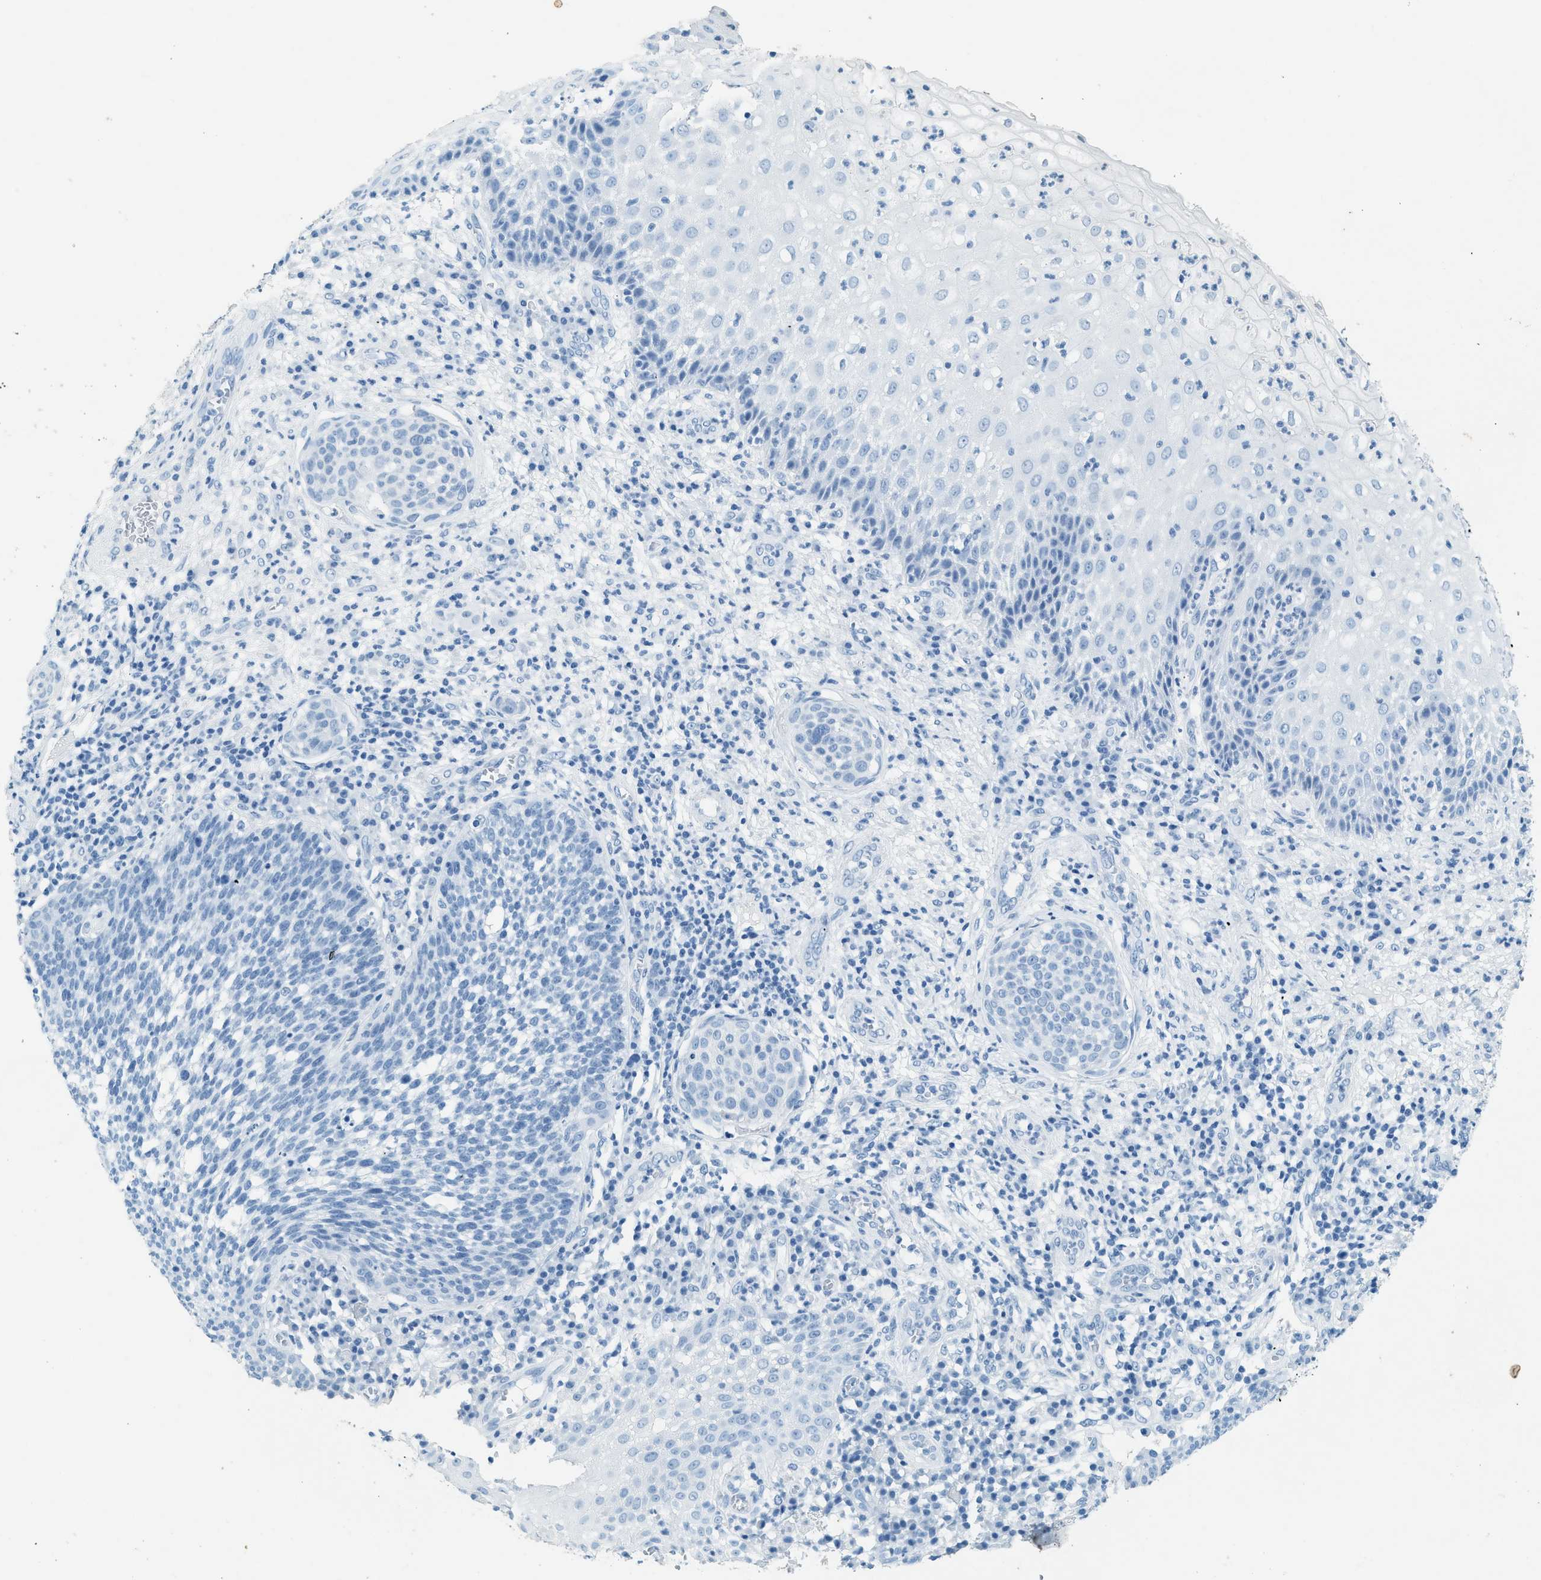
{"staining": {"intensity": "negative", "quantity": "none", "location": "none"}, "tissue": "cervical cancer", "cell_type": "Tumor cells", "image_type": "cancer", "snomed": [{"axis": "morphology", "description": "Squamous cell carcinoma, NOS"}, {"axis": "topography", "description": "Cervix"}], "caption": "There is no significant positivity in tumor cells of cervical squamous cell carcinoma.", "gene": "HHATL", "patient": {"sex": "female", "age": 34}}